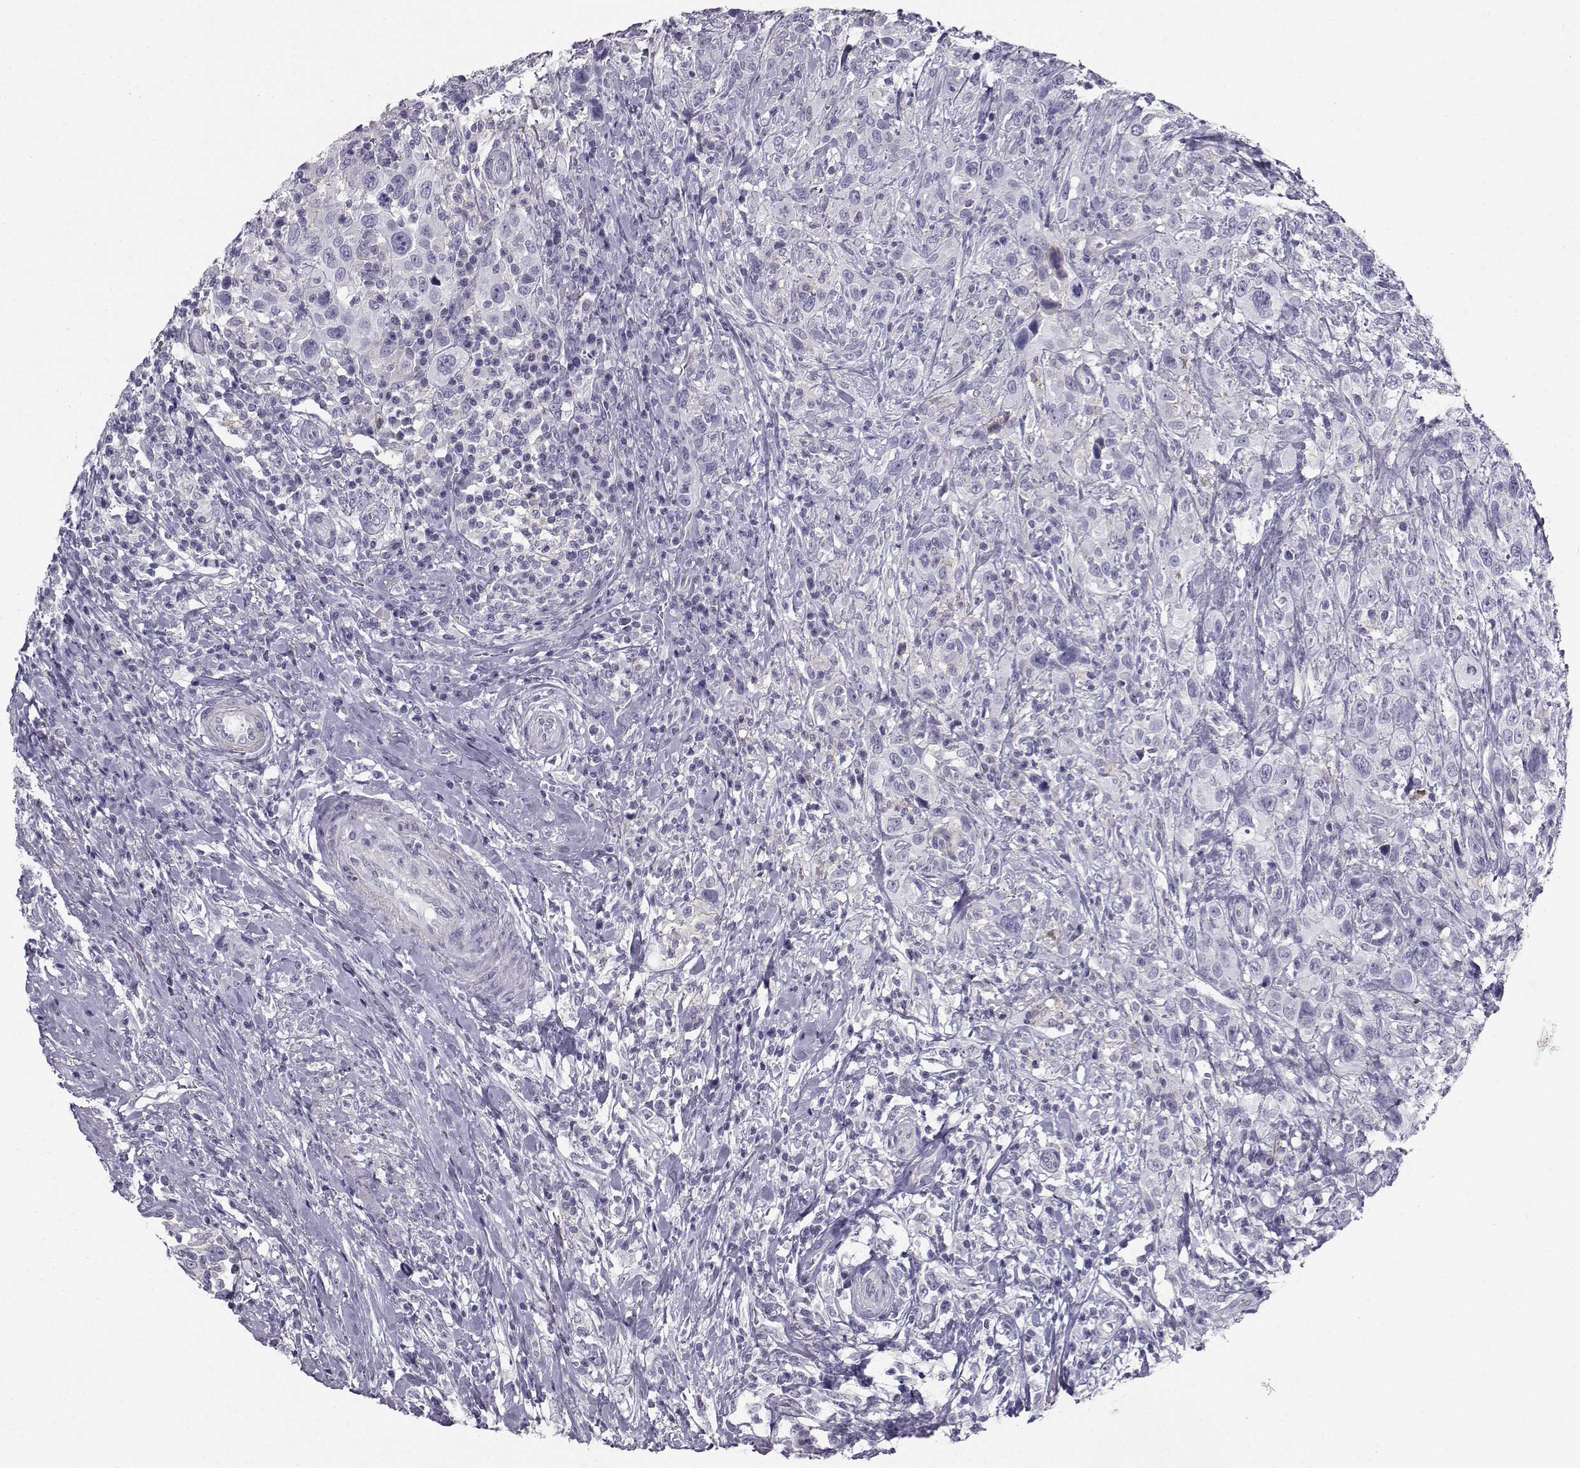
{"staining": {"intensity": "negative", "quantity": "none", "location": "none"}, "tissue": "urothelial cancer", "cell_type": "Tumor cells", "image_type": "cancer", "snomed": [{"axis": "morphology", "description": "Urothelial carcinoma, NOS"}, {"axis": "morphology", "description": "Urothelial carcinoma, High grade"}, {"axis": "topography", "description": "Urinary bladder"}], "caption": "Histopathology image shows no protein staining in tumor cells of high-grade urothelial carcinoma tissue.", "gene": "SPDYE4", "patient": {"sex": "female", "age": 64}}